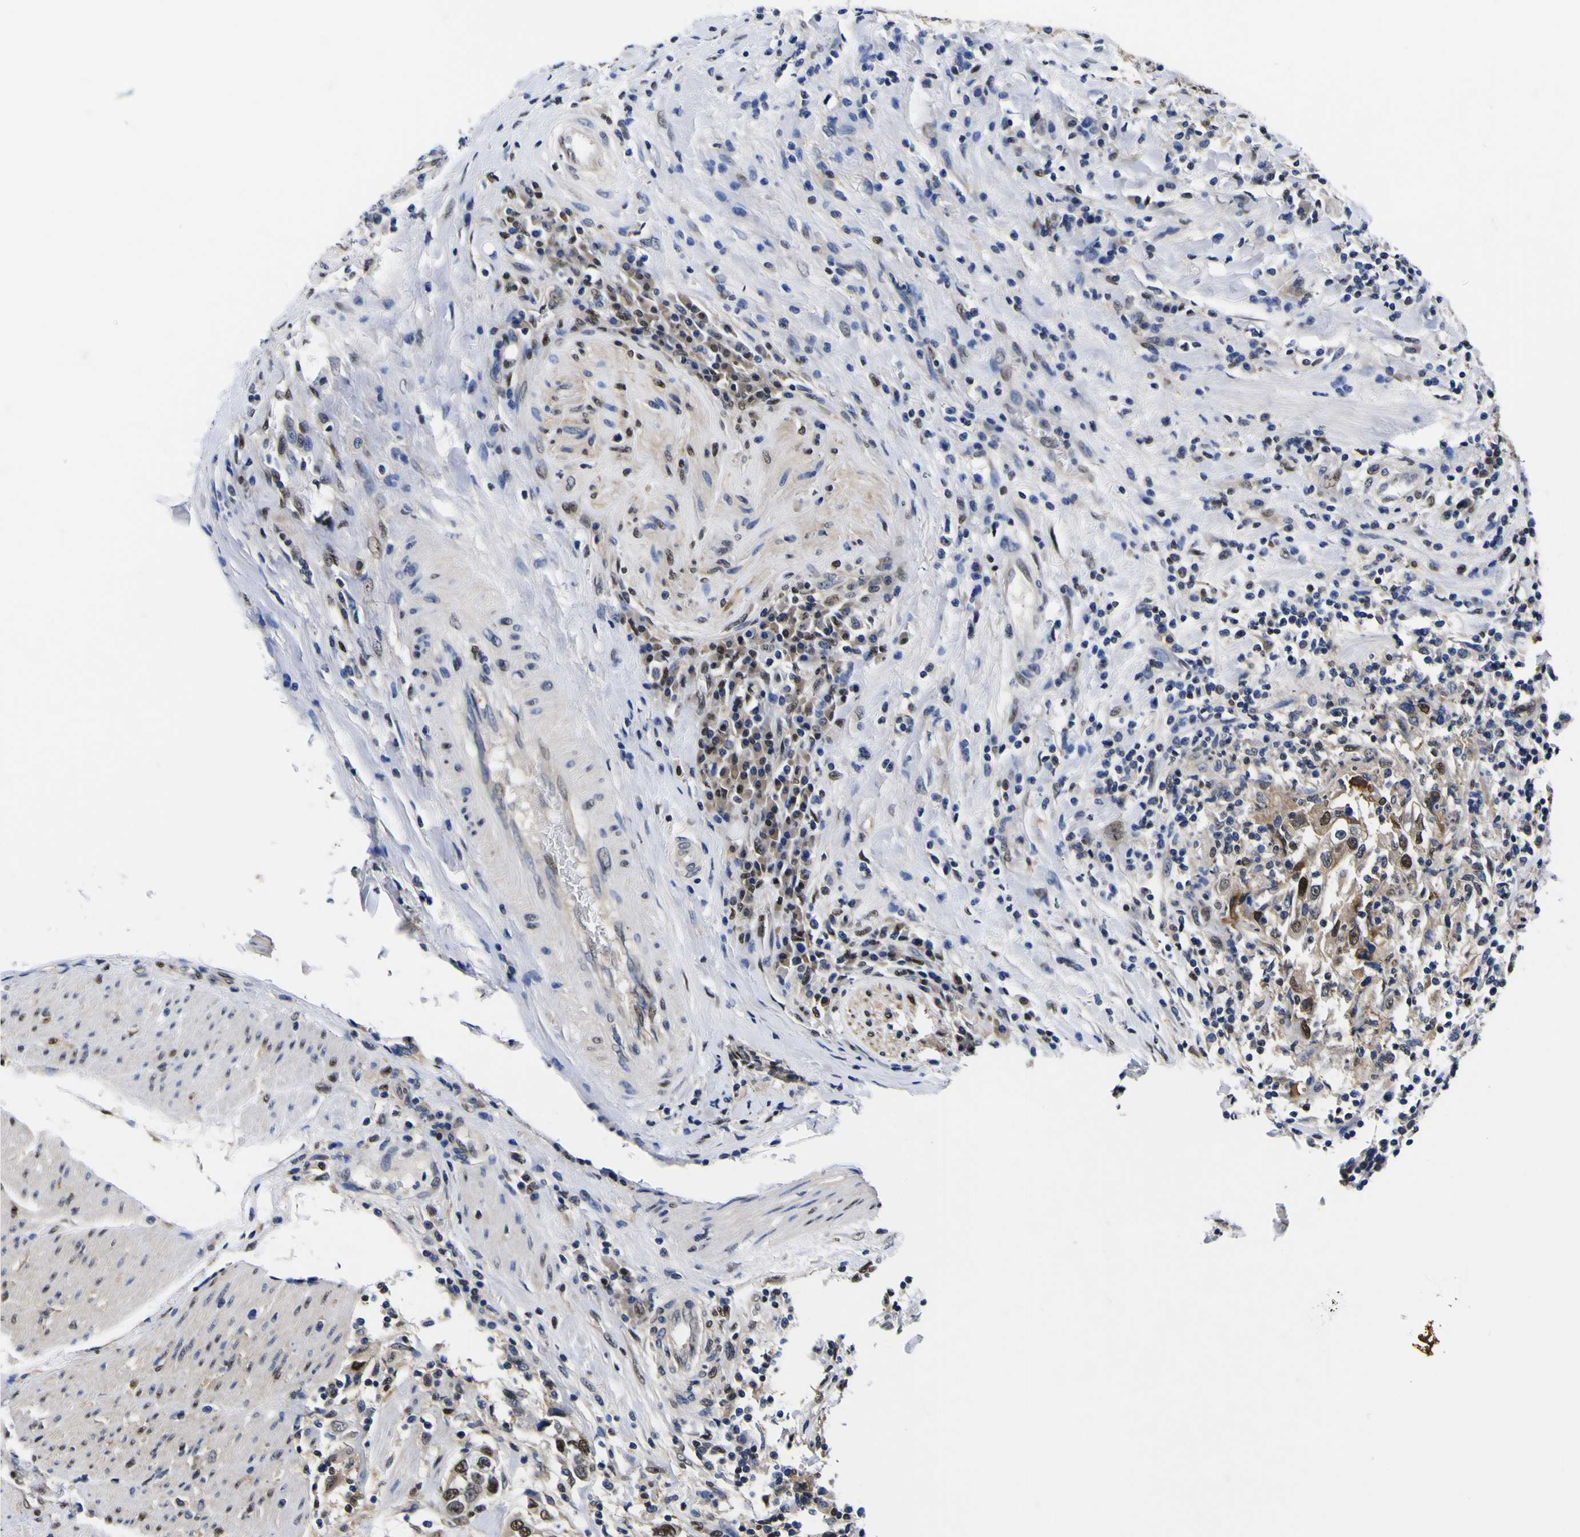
{"staining": {"intensity": "strong", "quantity": ">75%", "location": "cytoplasmic/membranous,nuclear"}, "tissue": "urothelial cancer", "cell_type": "Tumor cells", "image_type": "cancer", "snomed": [{"axis": "morphology", "description": "Urothelial carcinoma, High grade"}, {"axis": "topography", "description": "Urinary bladder"}], "caption": "Protein expression analysis of human urothelial carcinoma (high-grade) reveals strong cytoplasmic/membranous and nuclear positivity in approximately >75% of tumor cells.", "gene": "FAM110B", "patient": {"sex": "female", "age": 80}}